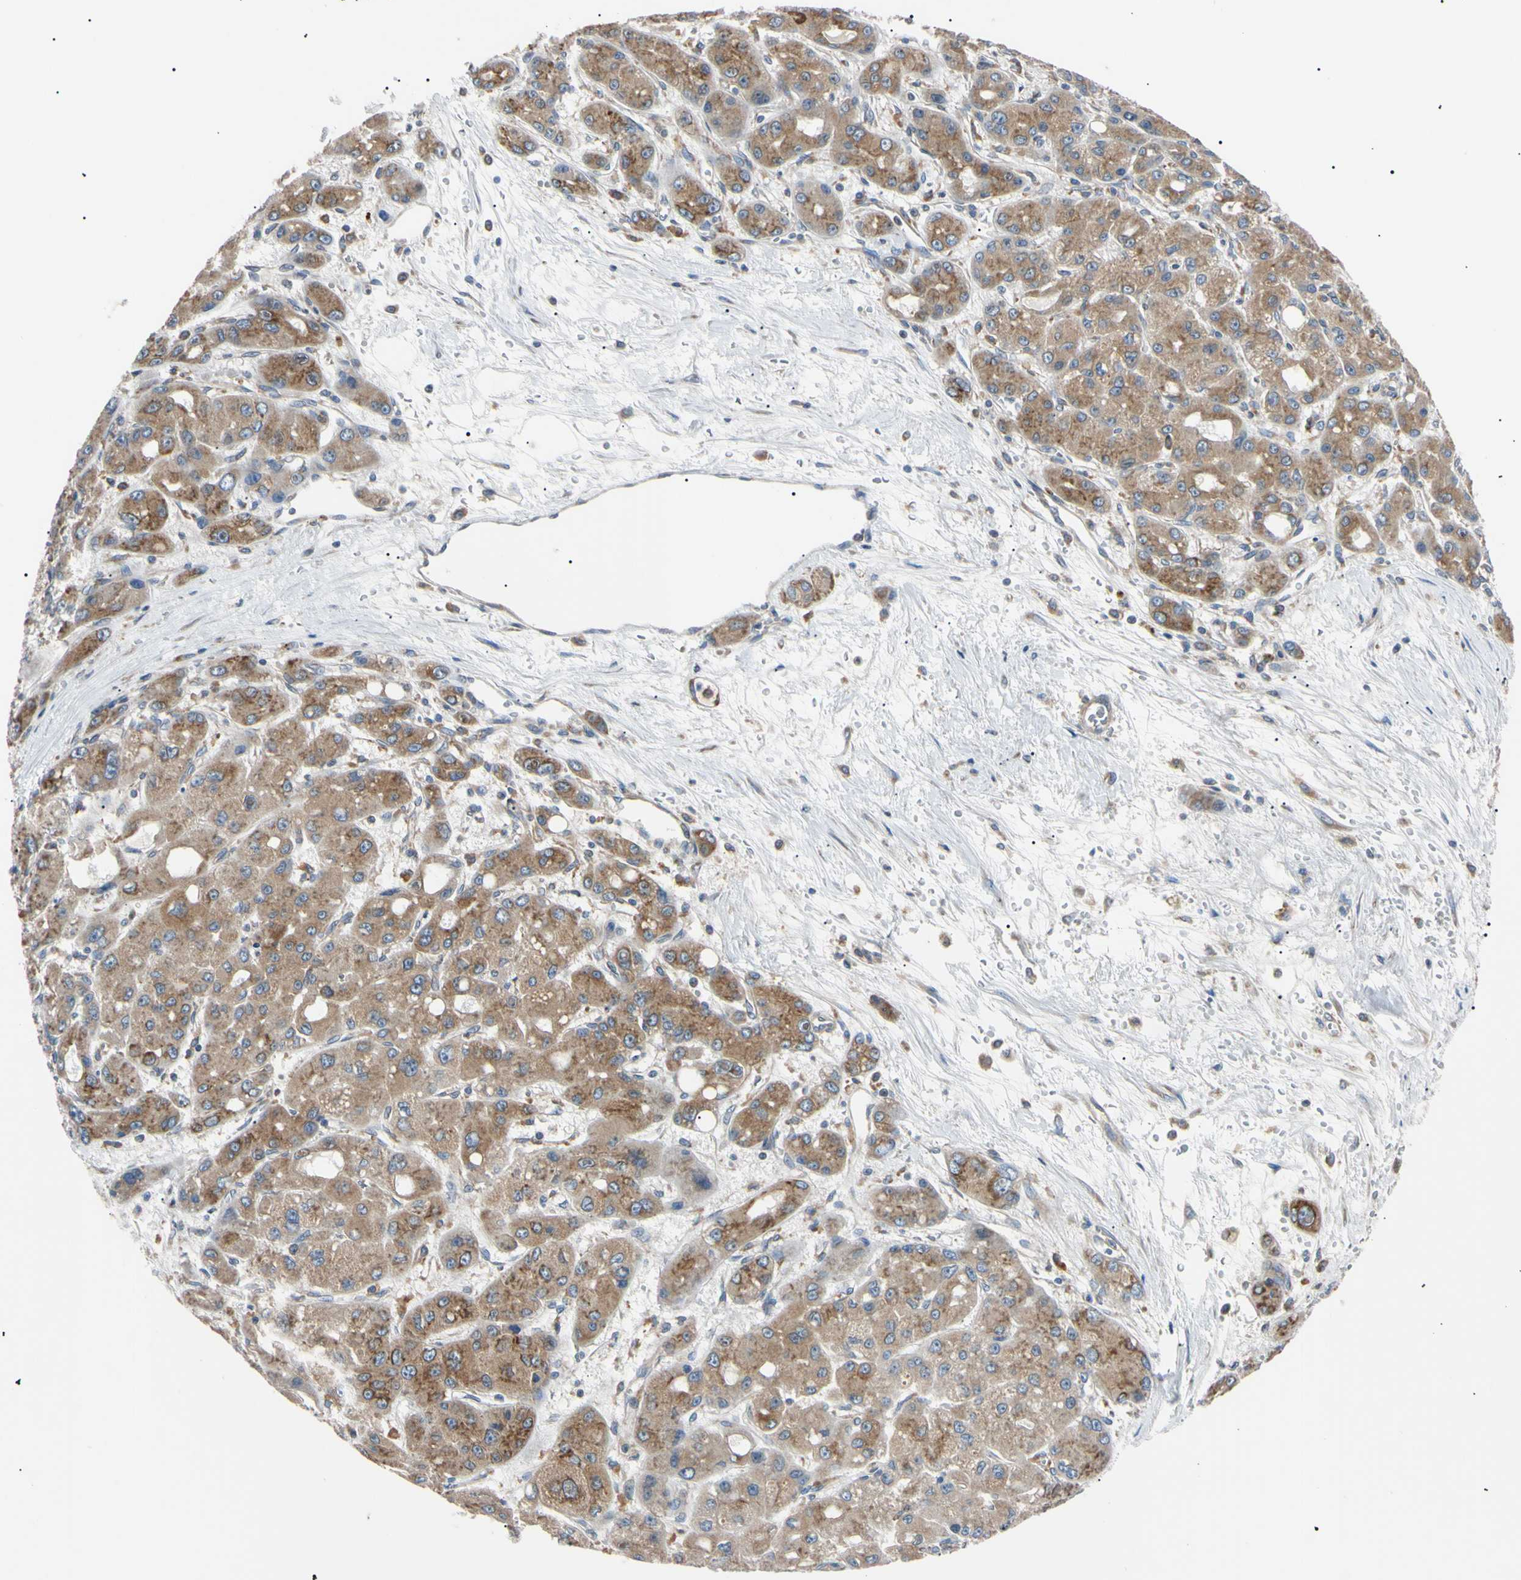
{"staining": {"intensity": "moderate", "quantity": ">75%", "location": "cytoplasmic/membranous"}, "tissue": "liver cancer", "cell_type": "Tumor cells", "image_type": "cancer", "snomed": [{"axis": "morphology", "description": "Carcinoma, Hepatocellular, NOS"}, {"axis": "topography", "description": "Liver"}], "caption": "Human liver cancer stained with a protein marker demonstrates moderate staining in tumor cells.", "gene": "VAPA", "patient": {"sex": "male", "age": 55}}